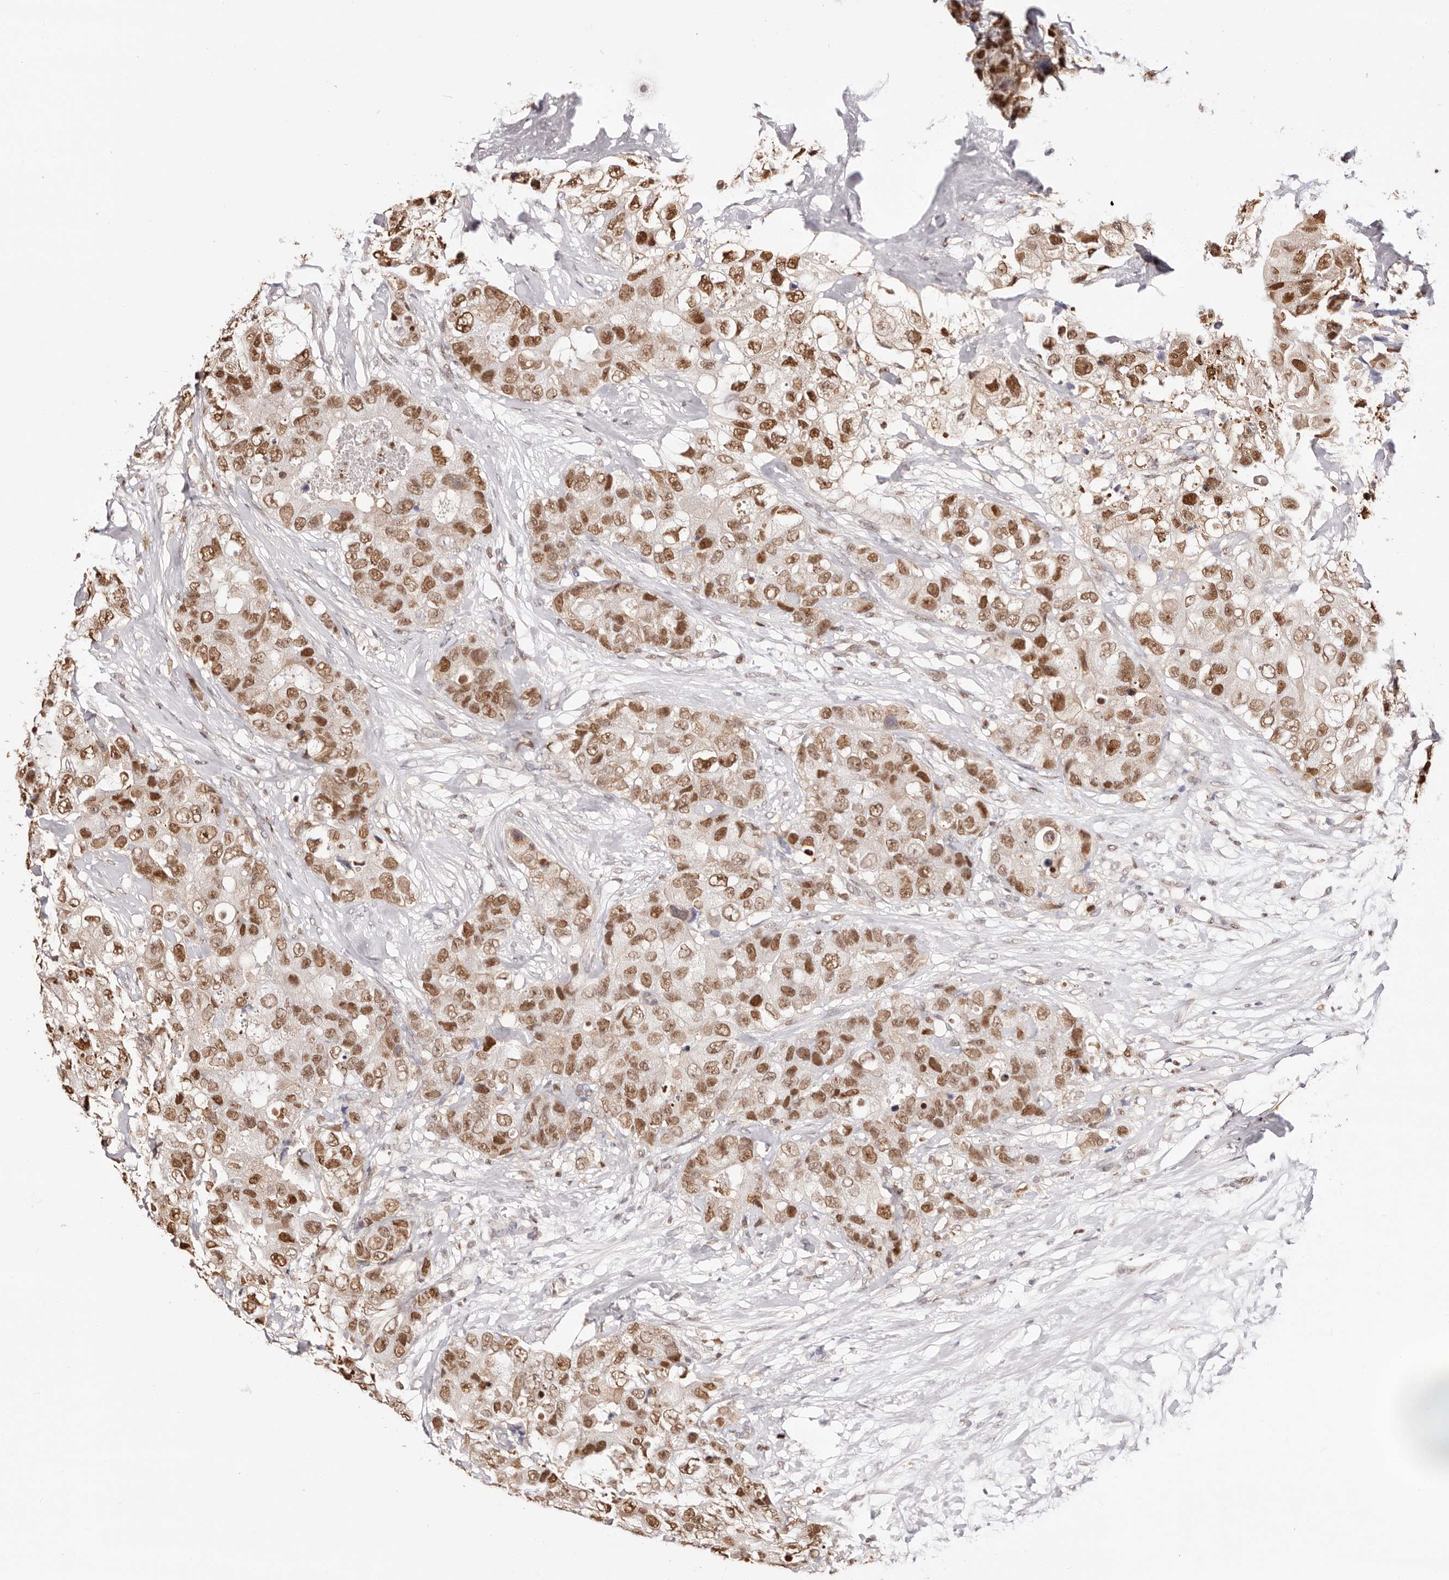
{"staining": {"intensity": "moderate", "quantity": ">75%", "location": "nuclear"}, "tissue": "breast cancer", "cell_type": "Tumor cells", "image_type": "cancer", "snomed": [{"axis": "morphology", "description": "Duct carcinoma"}, {"axis": "topography", "description": "Breast"}], "caption": "A high-resolution image shows IHC staining of infiltrating ductal carcinoma (breast), which shows moderate nuclear staining in approximately >75% of tumor cells. The staining was performed using DAB to visualize the protein expression in brown, while the nuclei were stained in blue with hematoxylin (Magnification: 20x).", "gene": "TKT", "patient": {"sex": "female", "age": 62}}